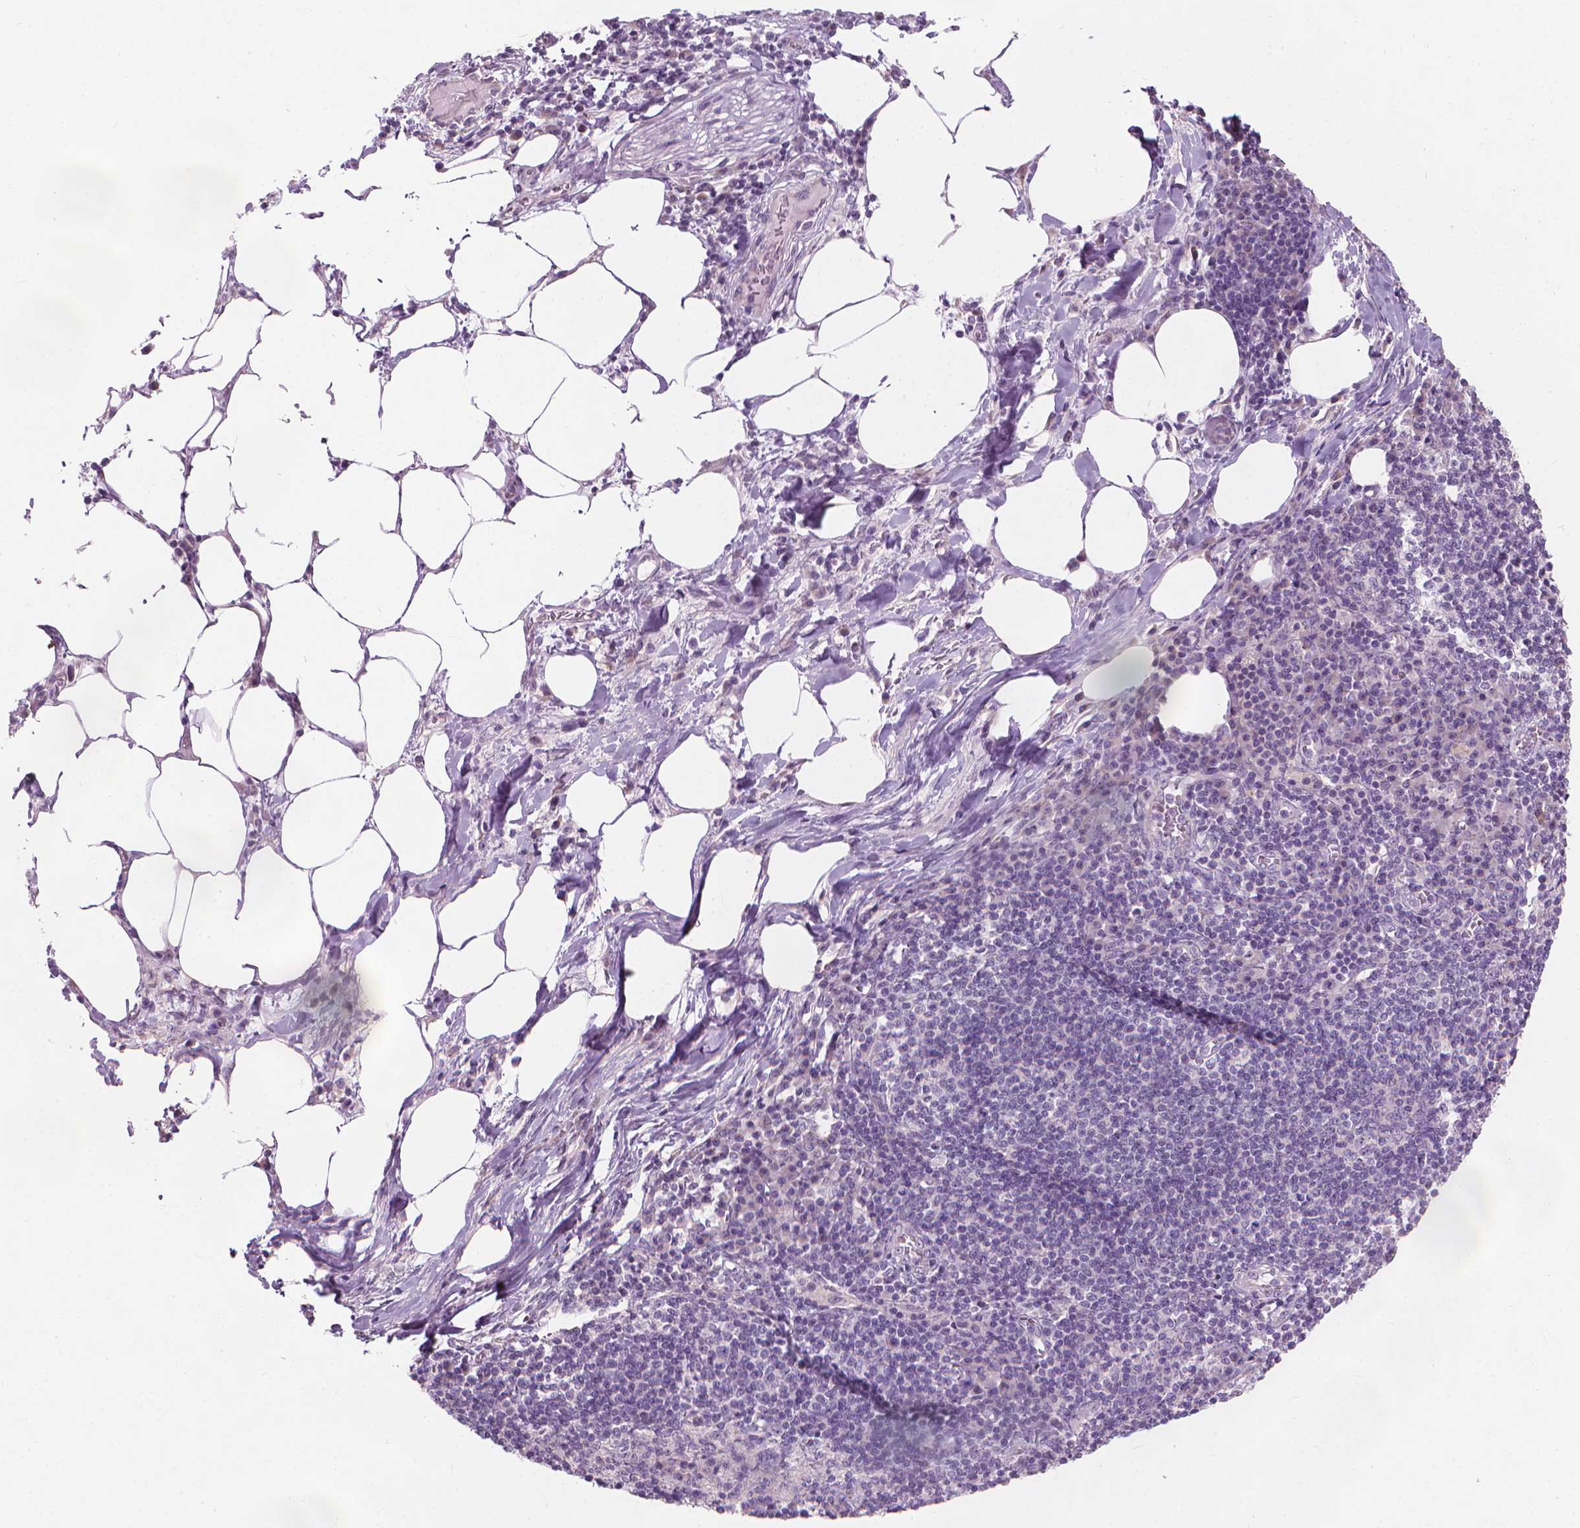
{"staining": {"intensity": "negative", "quantity": "none", "location": "none"}, "tissue": "lymph node", "cell_type": "Germinal center cells", "image_type": "normal", "snomed": [{"axis": "morphology", "description": "Normal tissue, NOS"}, {"axis": "topography", "description": "Lymph node"}], "caption": "Immunohistochemistry (IHC) photomicrograph of benign lymph node stained for a protein (brown), which shows no positivity in germinal center cells.", "gene": "GPRC5A", "patient": {"sex": "male", "age": 67}}